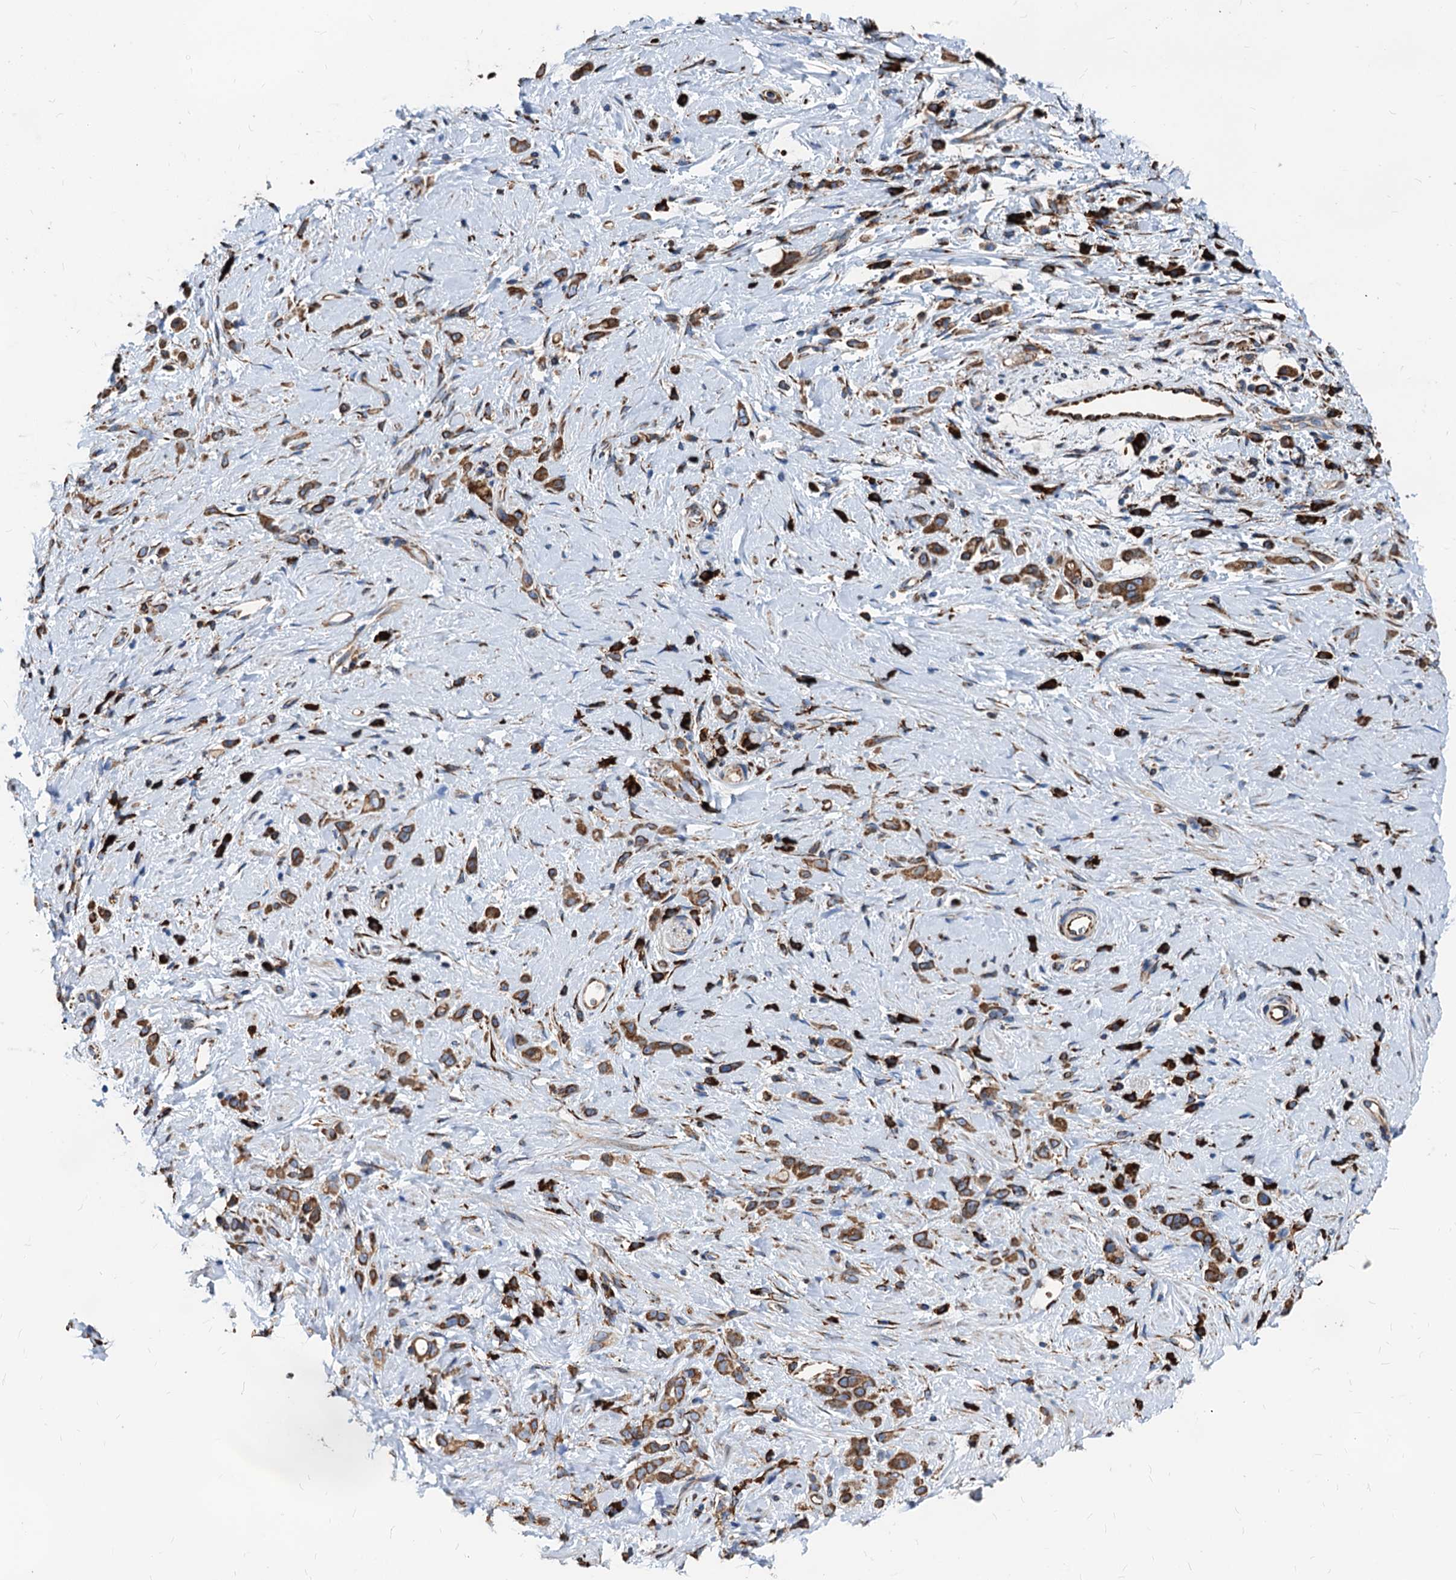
{"staining": {"intensity": "moderate", "quantity": ">75%", "location": "cytoplasmic/membranous"}, "tissue": "stomach cancer", "cell_type": "Tumor cells", "image_type": "cancer", "snomed": [{"axis": "morphology", "description": "Adenocarcinoma, NOS"}, {"axis": "topography", "description": "Stomach"}], "caption": "Immunohistochemical staining of stomach cancer (adenocarcinoma) reveals medium levels of moderate cytoplasmic/membranous protein staining in approximately >75% of tumor cells.", "gene": "HSPA5", "patient": {"sex": "female", "age": 60}}